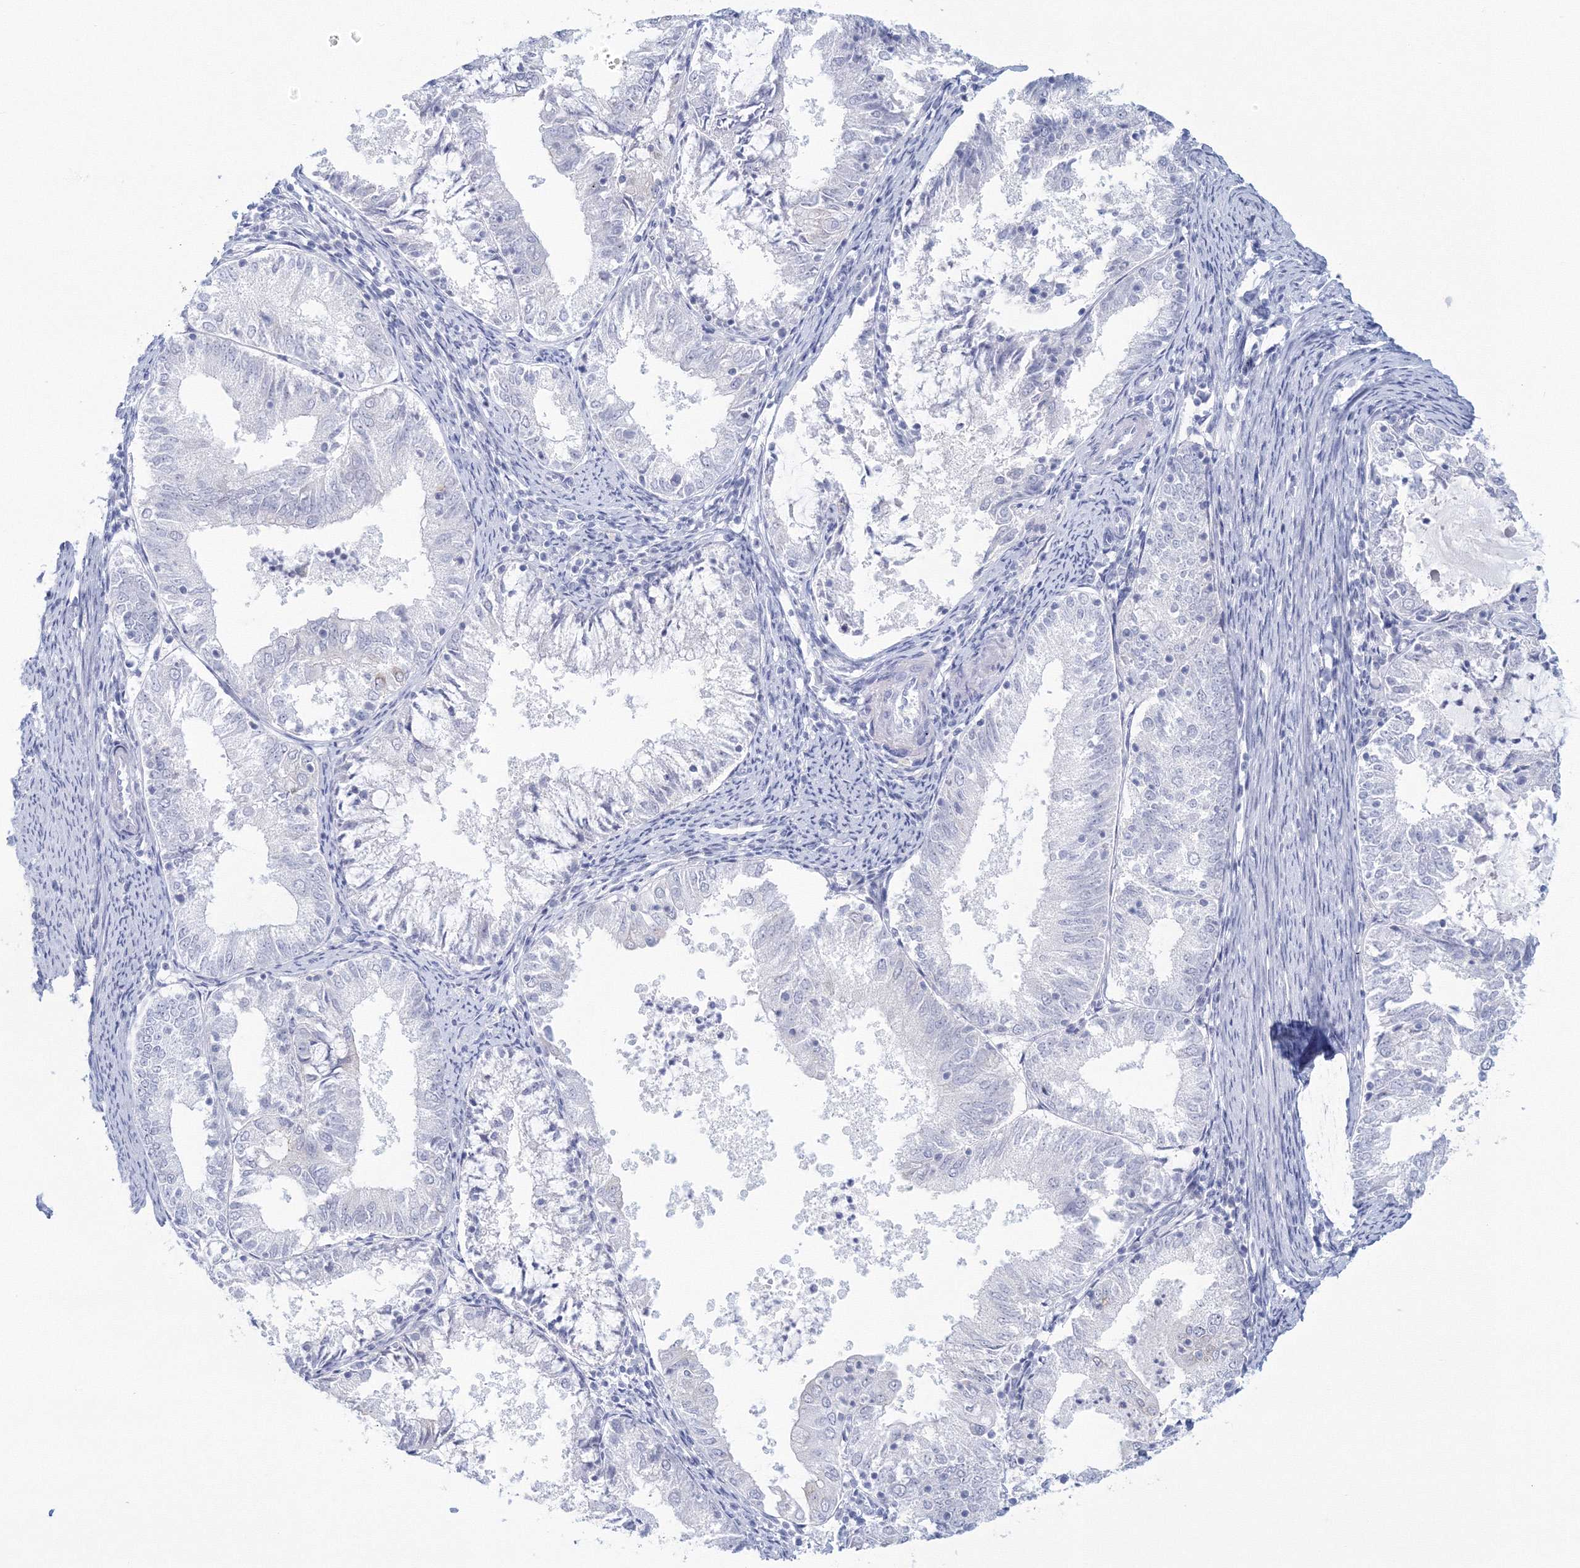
{"staining": {"intensity": "negative", "quantity": "none", "location": "none"}, "tissue": "endometrial cancer", "cell_type": "Tumor cells", "image_type": "cancer", "snomed": [{"axis": "morphology", "description": "Adenocarcinoma, NOS"}, {"axis": "topography", "description": "Endometrium"}], "caption": "Tumor cells are negative for brown protein staining in endometrial cancer (adenocarcinoma).", "gene": "VSIG1", "patient": {"sex": "female", "age": 57}}